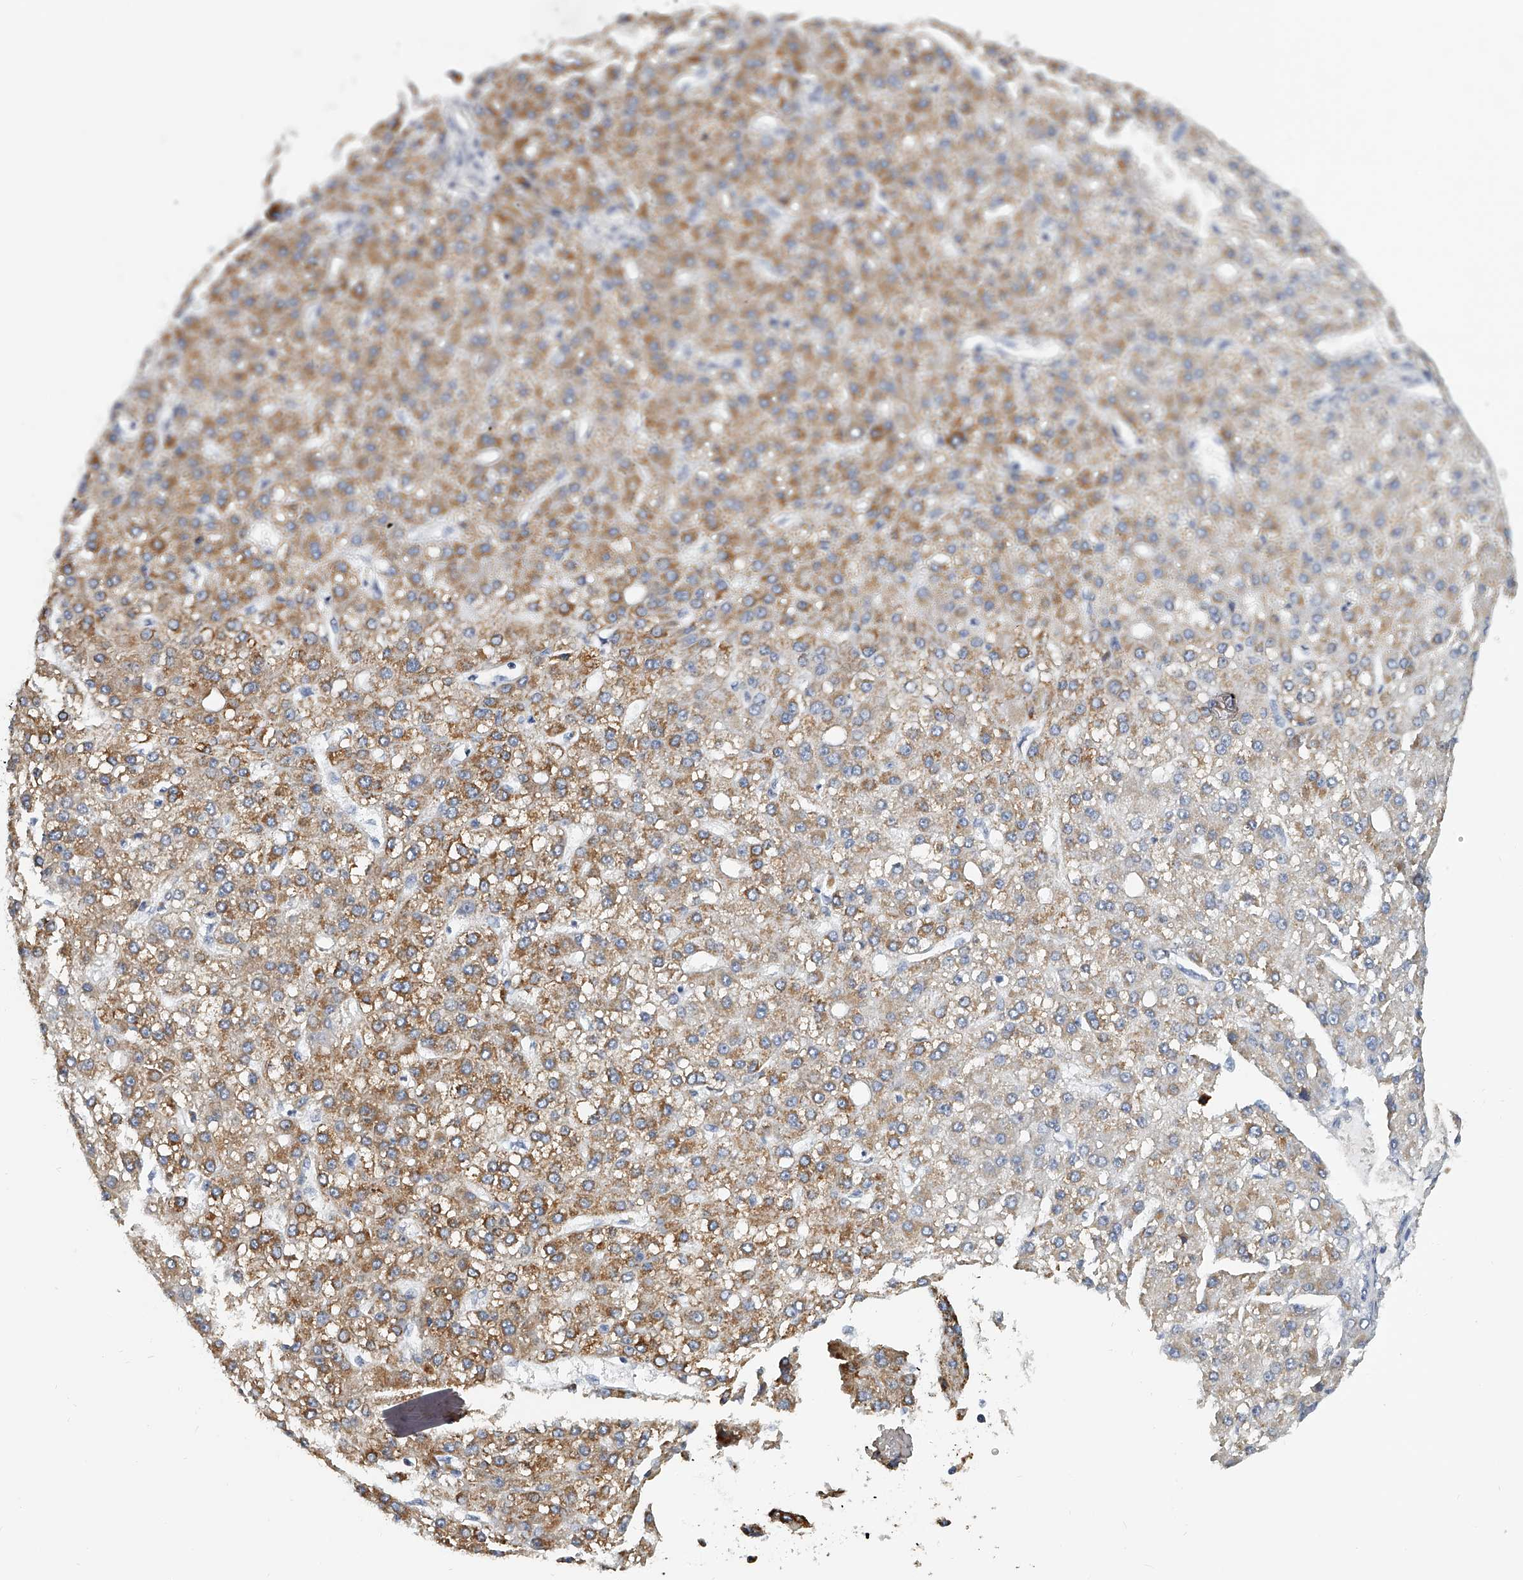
{"staining": {"intensity": "moderate", "quantity": "25%-75%", "location": "cytoplasmic/membranous"}, "tissue": "liver cancer", "cell_type": "Tumor cells", "image_type": "cancer", "snomed": [{"axis": "morphology", "description": "Carcinoma, Hepatocellular, NOS"}, {"axis": "topography", "description": "Liver"}], "caption": "A high-resolution photomicrograph shows IHC staining of liver hepatocellular carcinoma, which demonstrates moderate cytoplasmic/membranous expression in about 25%-75% of tumor cells.", "gene": "KLHL7", "patient": {"sex": "male", "age": 67}}